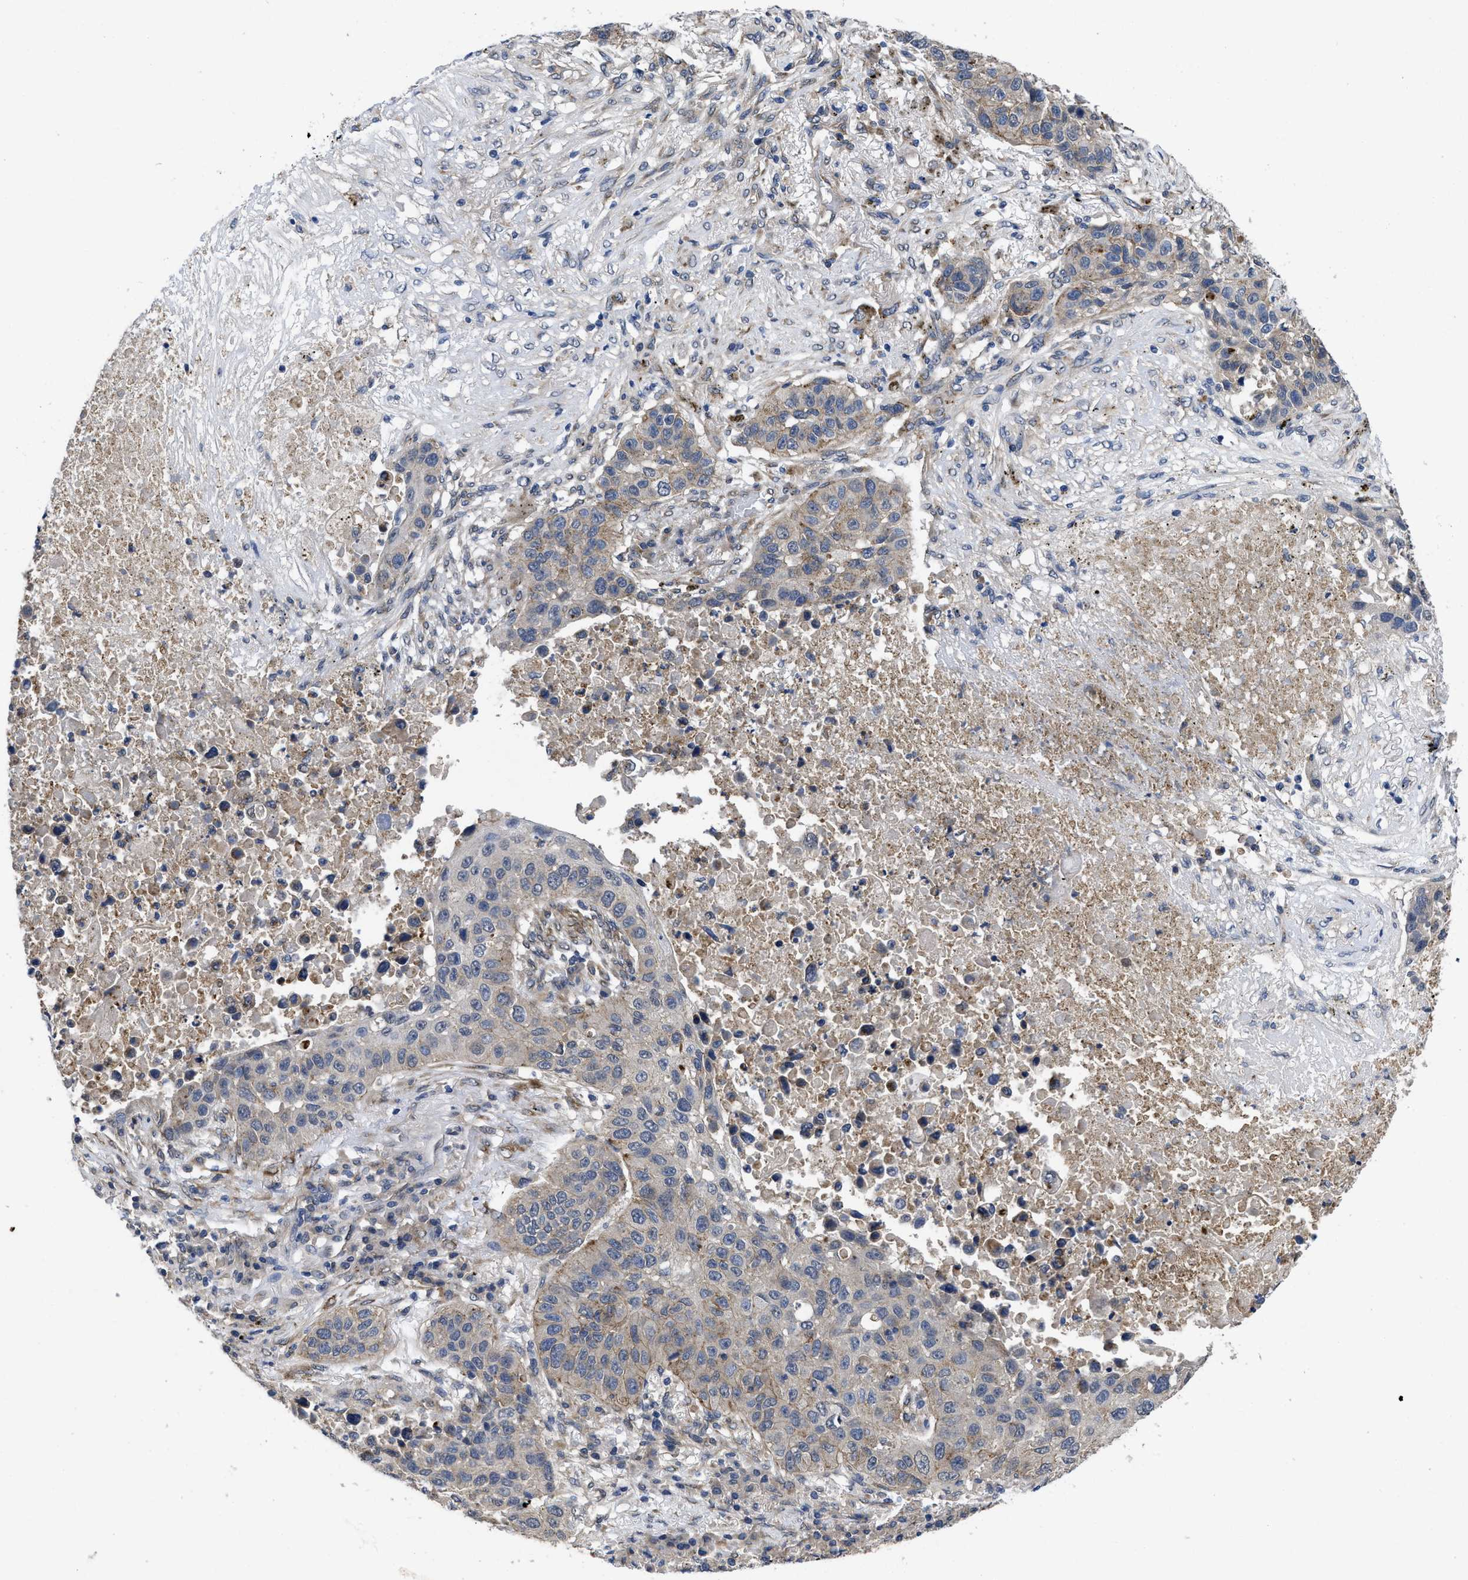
{"staining": {"intensity": "weak", "quantity": "<25%", "location": "cytoplasmic/membranous"}, "tissue": "lung cancer", "cell_type": "Tumor cells", "image_type": "cancer", "snomed": [{"axis": "morphology", "description": "Squamous cell carcinoma, NOS"}, {"axis": "topography", "description": "Lung"}], "caption": "Image shows no significant protein staining in tumor cells of lung cancer.", "gene": "PKD2", "patient": {"sex": "male", "age": 57}}